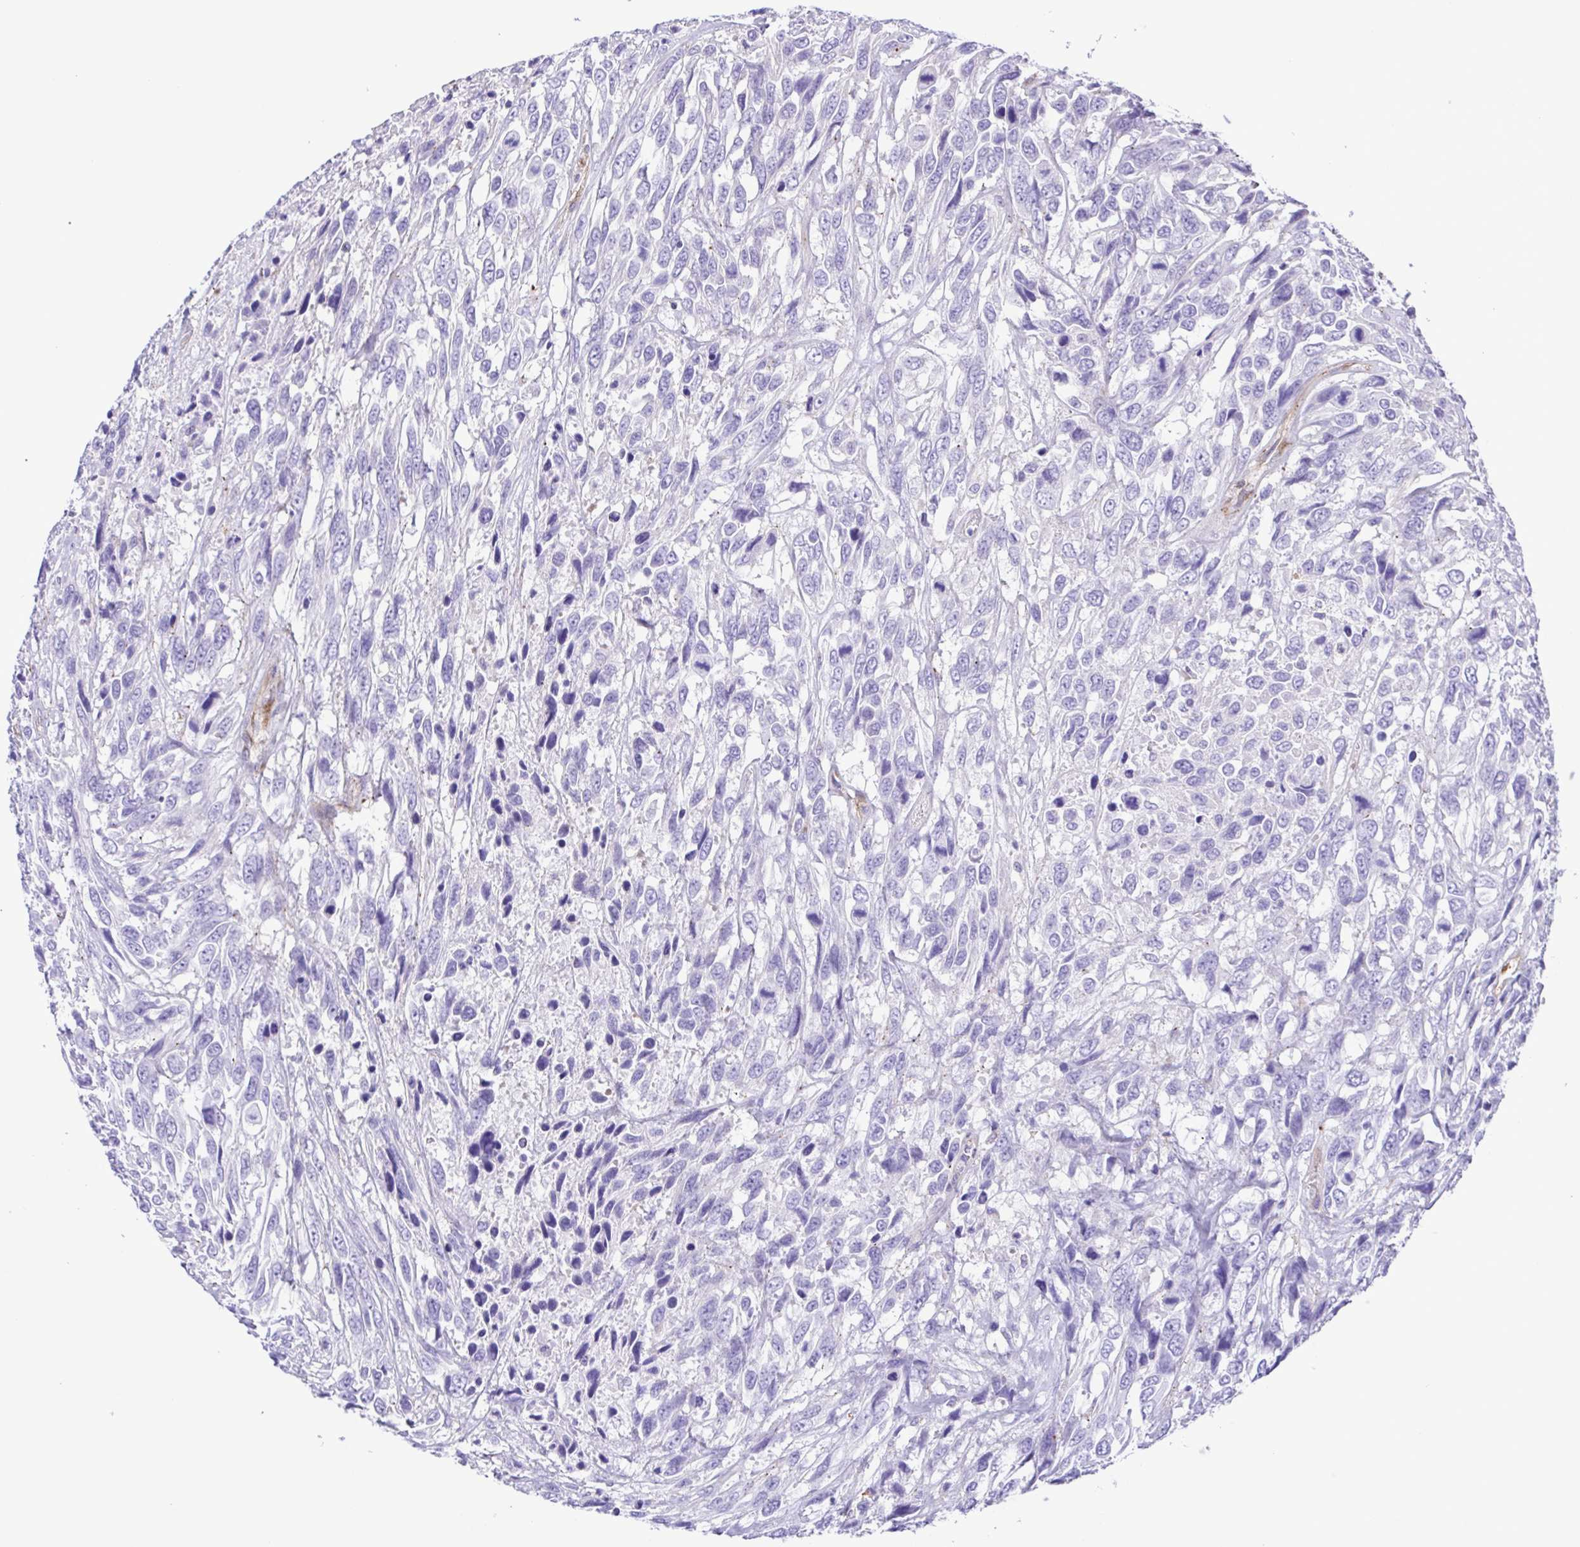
{"staining": {"intensity": "negative", "quantity": "none", "location": "none"}, "tissue": "urothelial cancer", "cell_type": "Tumor cells", "image_type": "cancer", "snomed": [{"axis": "morphology", "description": "Urothelial carcinoma, High grade"}, {"axis": "topography", "description": "Urinary bladder"}], "caption": "Urothelial cancer stained for a protein using immunohistochemistry demonstrates no staining tumor cells.", "gene": "FLT1", "patient": {"sex": "female", "age": 70}}